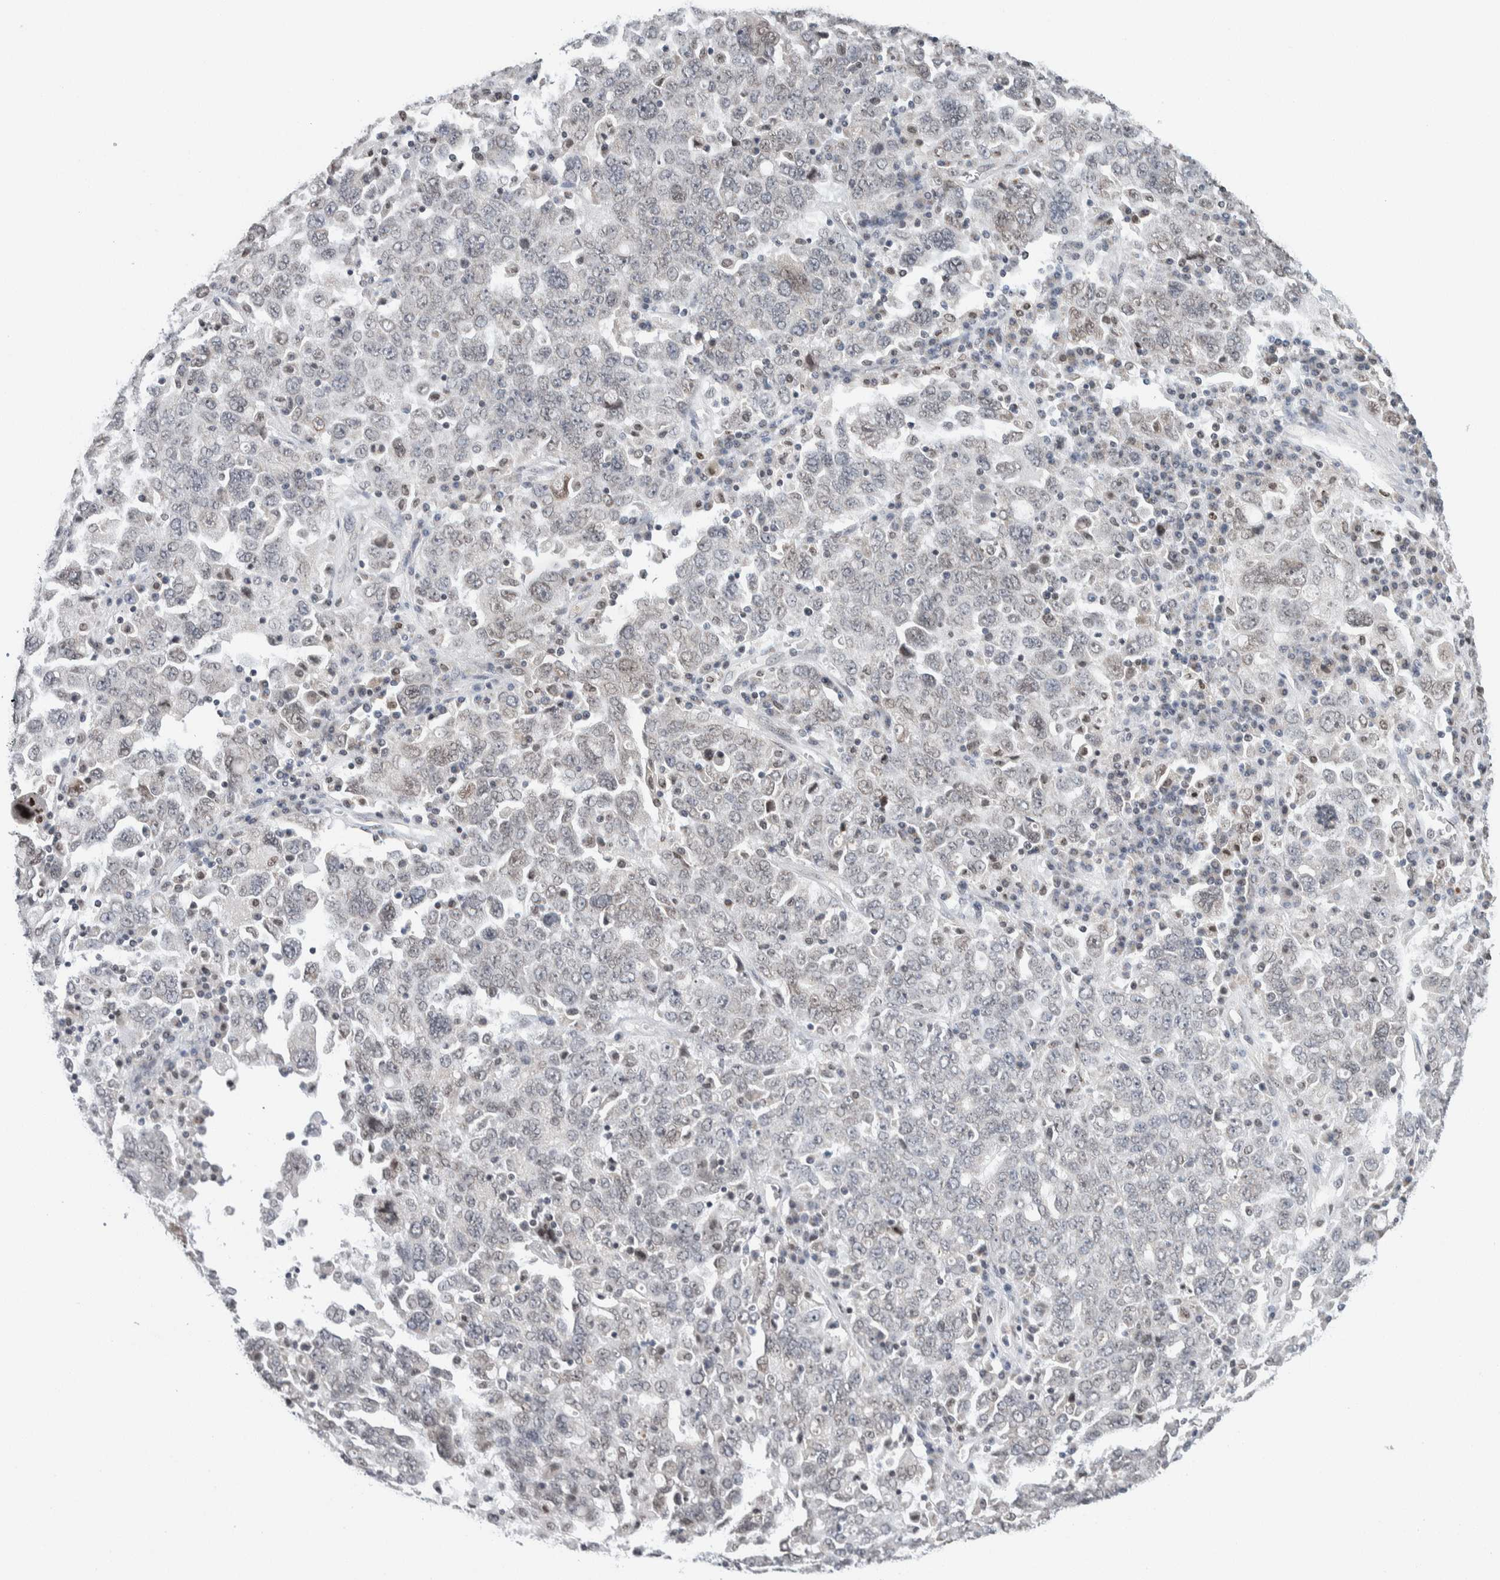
{"staining": {"intensity": "weak", "quantity": "<25%", "location": "nuclear"}, "tissue": "ovarian cancer", "cell_type": "Tumor cells", "image_type": "cancer", "snomed": [{"axis": "morphology", "description": "Carcinoma, endometroid"}, {"axis": "topography", "description": "Ovary"}], "caption": "The photomicrograph demonstrates no significant positivity in tumor cells of ovarian cancer (endometroid carcinoma).", "gene": "NEUROD1", "patient": {"sex": "female", "age": 62}}